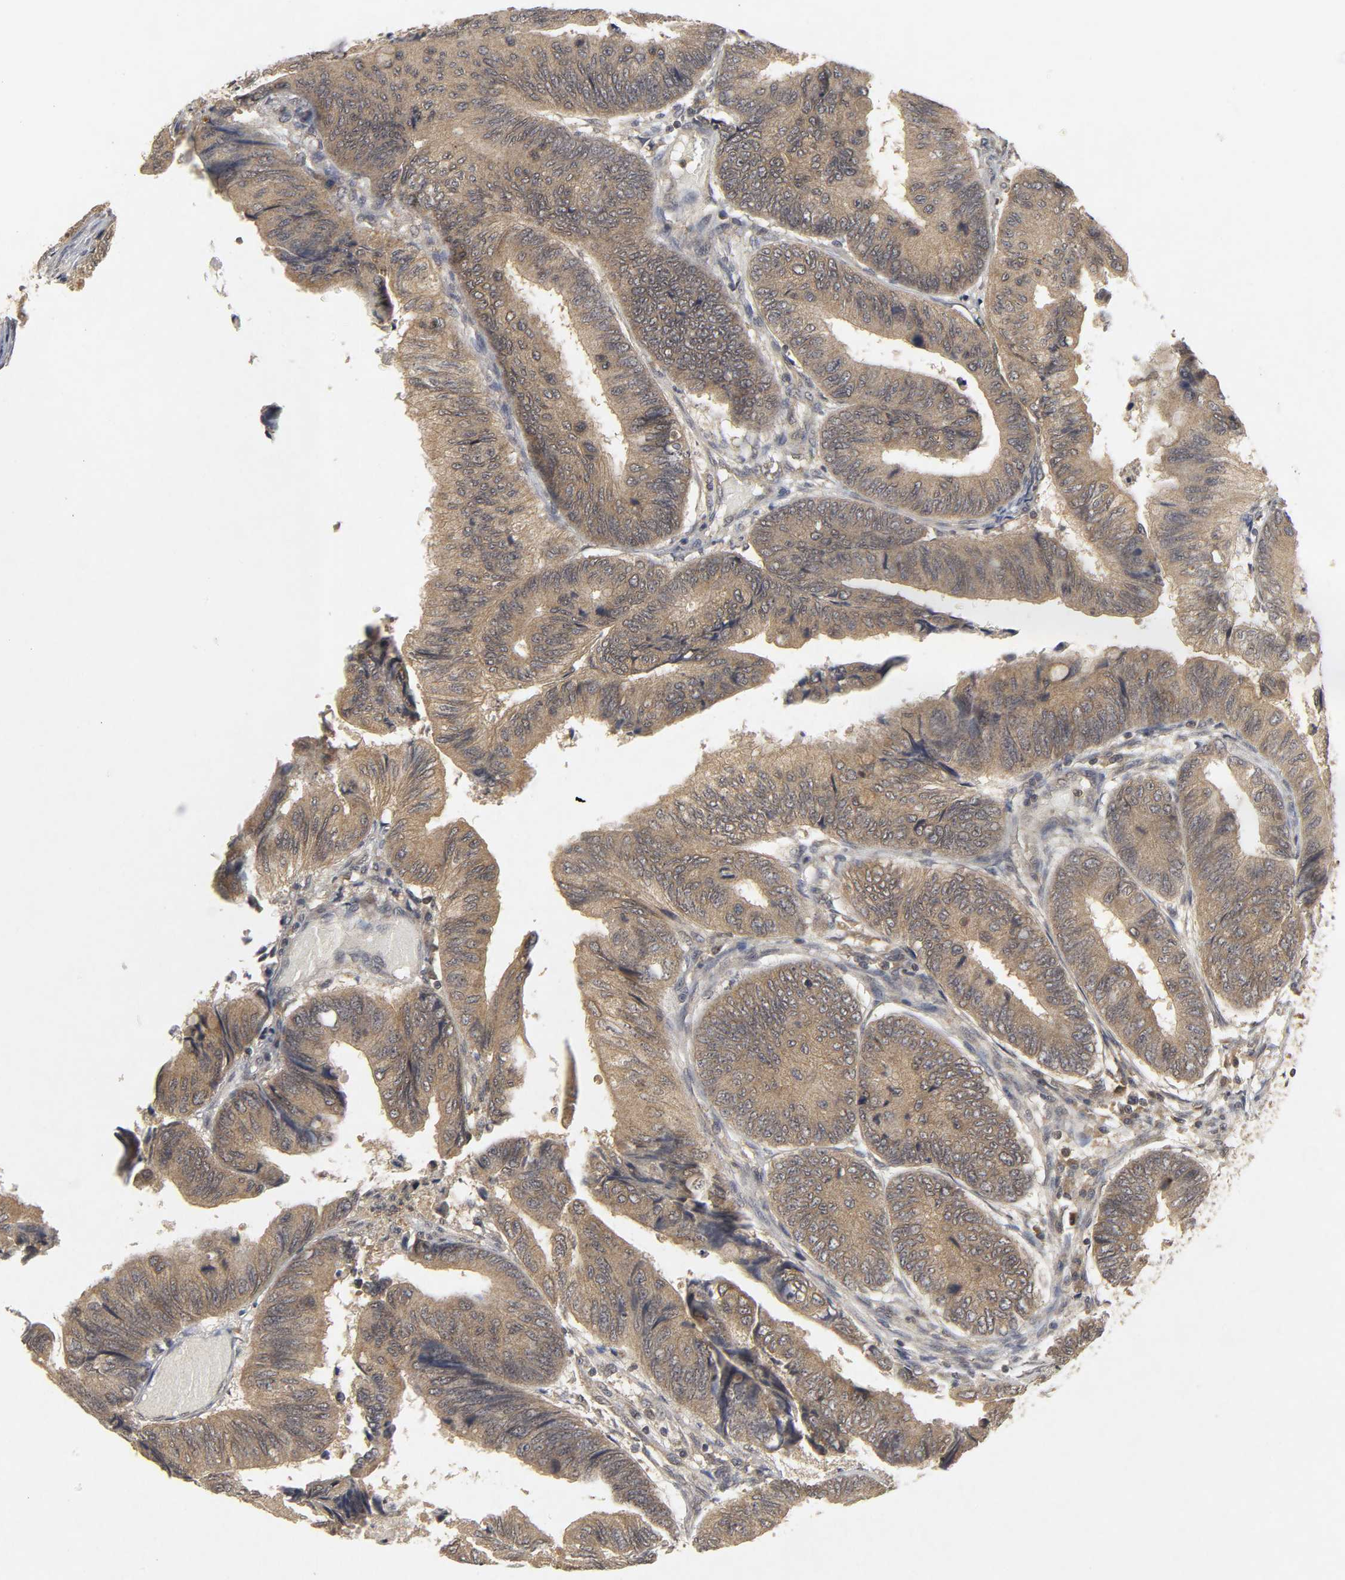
{"staining": {"intensity": "moderate", "quantity": ">75%", "location": "cytoplasmic/membranous"}, "tissue": "colorectal cancer", "cell_type": "Tumor cells", "image_type": "cancer", "snomed": [{"axis": "morphology", "description": "Normal tissue, NOS"}, {"axis": "morphology", "description": "Adenocarcinoma, NOS"}, {"axis": "topography", "description": "Rectum"}, {"axis": "topography", "description": "Peripheral nerve tissue"}], "caption": "Adenocarcinoma (colorectal) tissue shows moderate cytoplasmic/membranous positivity in approximately >75% of tumor cells, visualized by immunohistochemistry. Ihc stains the protein of interest in brown and the nuclei are stained blue.", "gene": "TRAF6", "patient": {"sex": "male", "age": 92}}